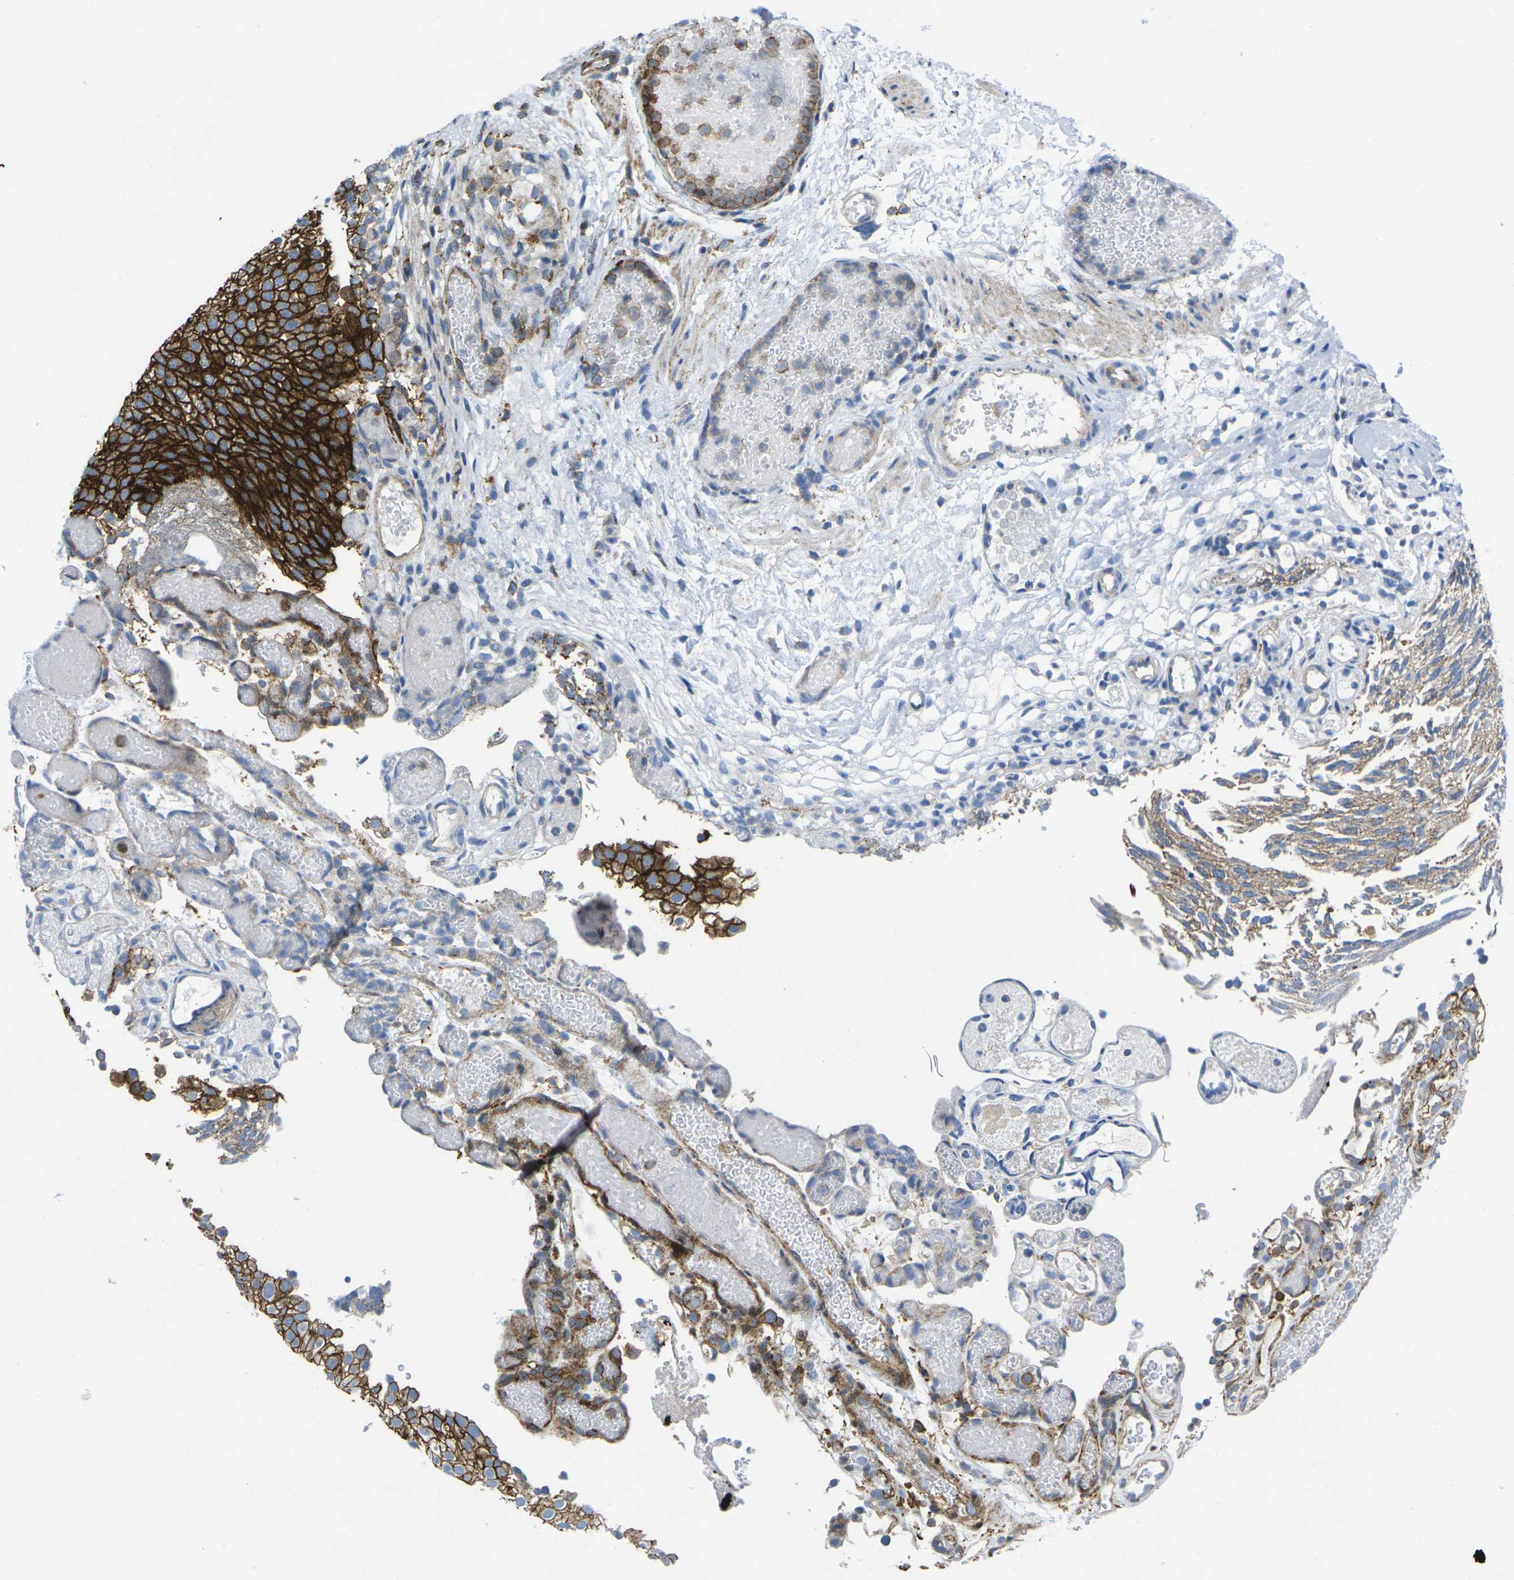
{"staining": {"intensity": "strong", "quantity": ">75%", "location": "cytoplasmic/membranous"}, "tissue": "urothelial cancer", "cell_type": "Tumor cells", "image_type": "cancer", "snomed": [{"axis": "morphology", "description": "Urothelial carcinoma, Low grade"}, {"axis": "topography", "description": "Urinary bladder"}], "caption": "Strong cytoplasmic/membranous protein positivity is identified in approximately >75% of tumor cells in urothelial cancer.", "gene": "IQGAP1", "patient": {"sex": "male", "age": 78}}